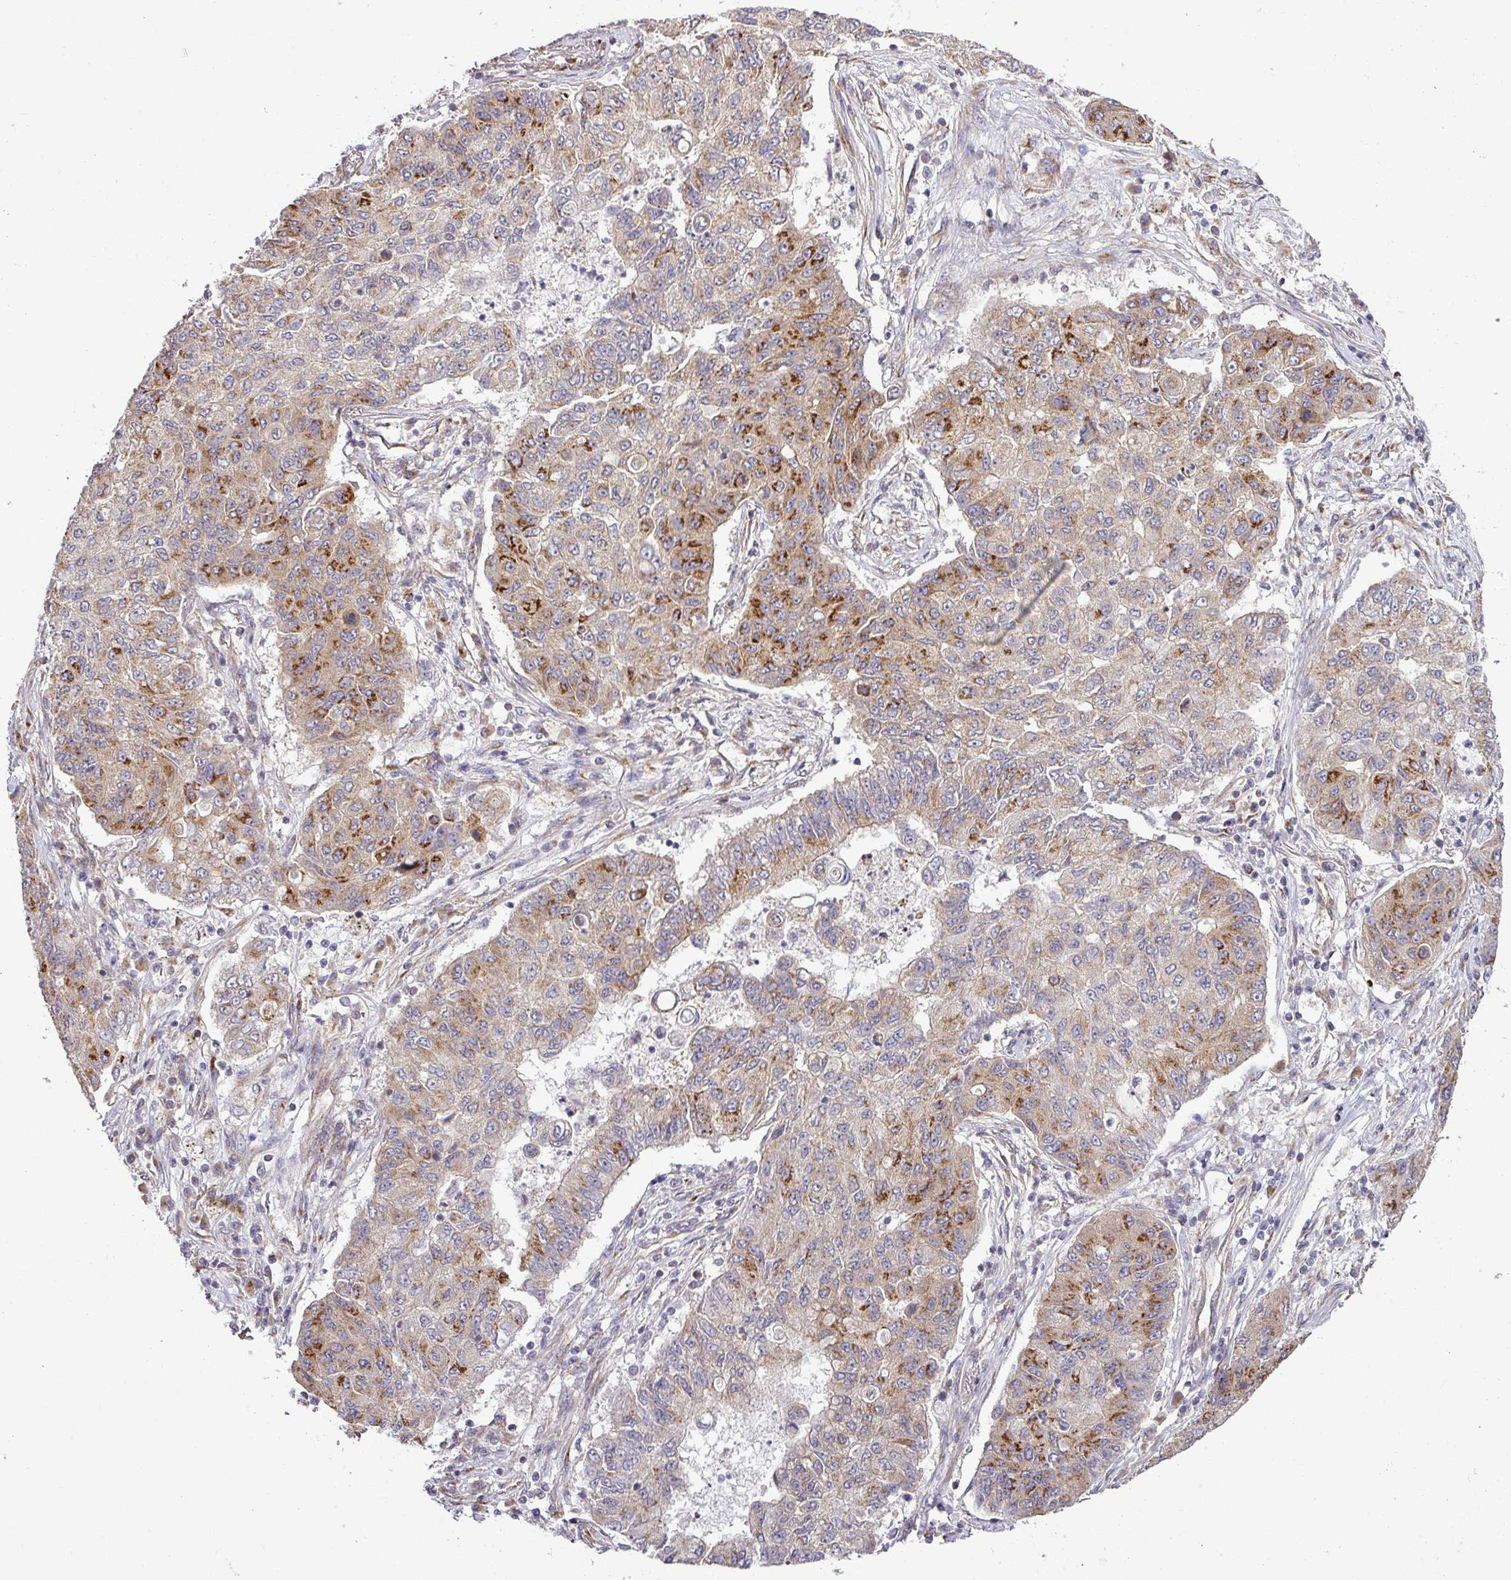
{"staining": {"intensity": "strong", "quantity": "25%-75%", "location": "cytoplasmic/membranous"}, "tissue": "lung cancer", "cell_type": "Tumor cells", "image_type": "cancer", "snomed": [{"axis": "morphology", "description": "Squamous cell carcinoma, NOS"}, {"axis": "topography", "description": "Lung"}], "caption": "Lung squamous cell carcinoma stained with a brown dye demonstrates strong cytoplasmic/membranous positive positivity in about 25%-75% of tumor cells.", "gene": "TIMMDC1", "patient": {"sex": "male", "age": 74}}